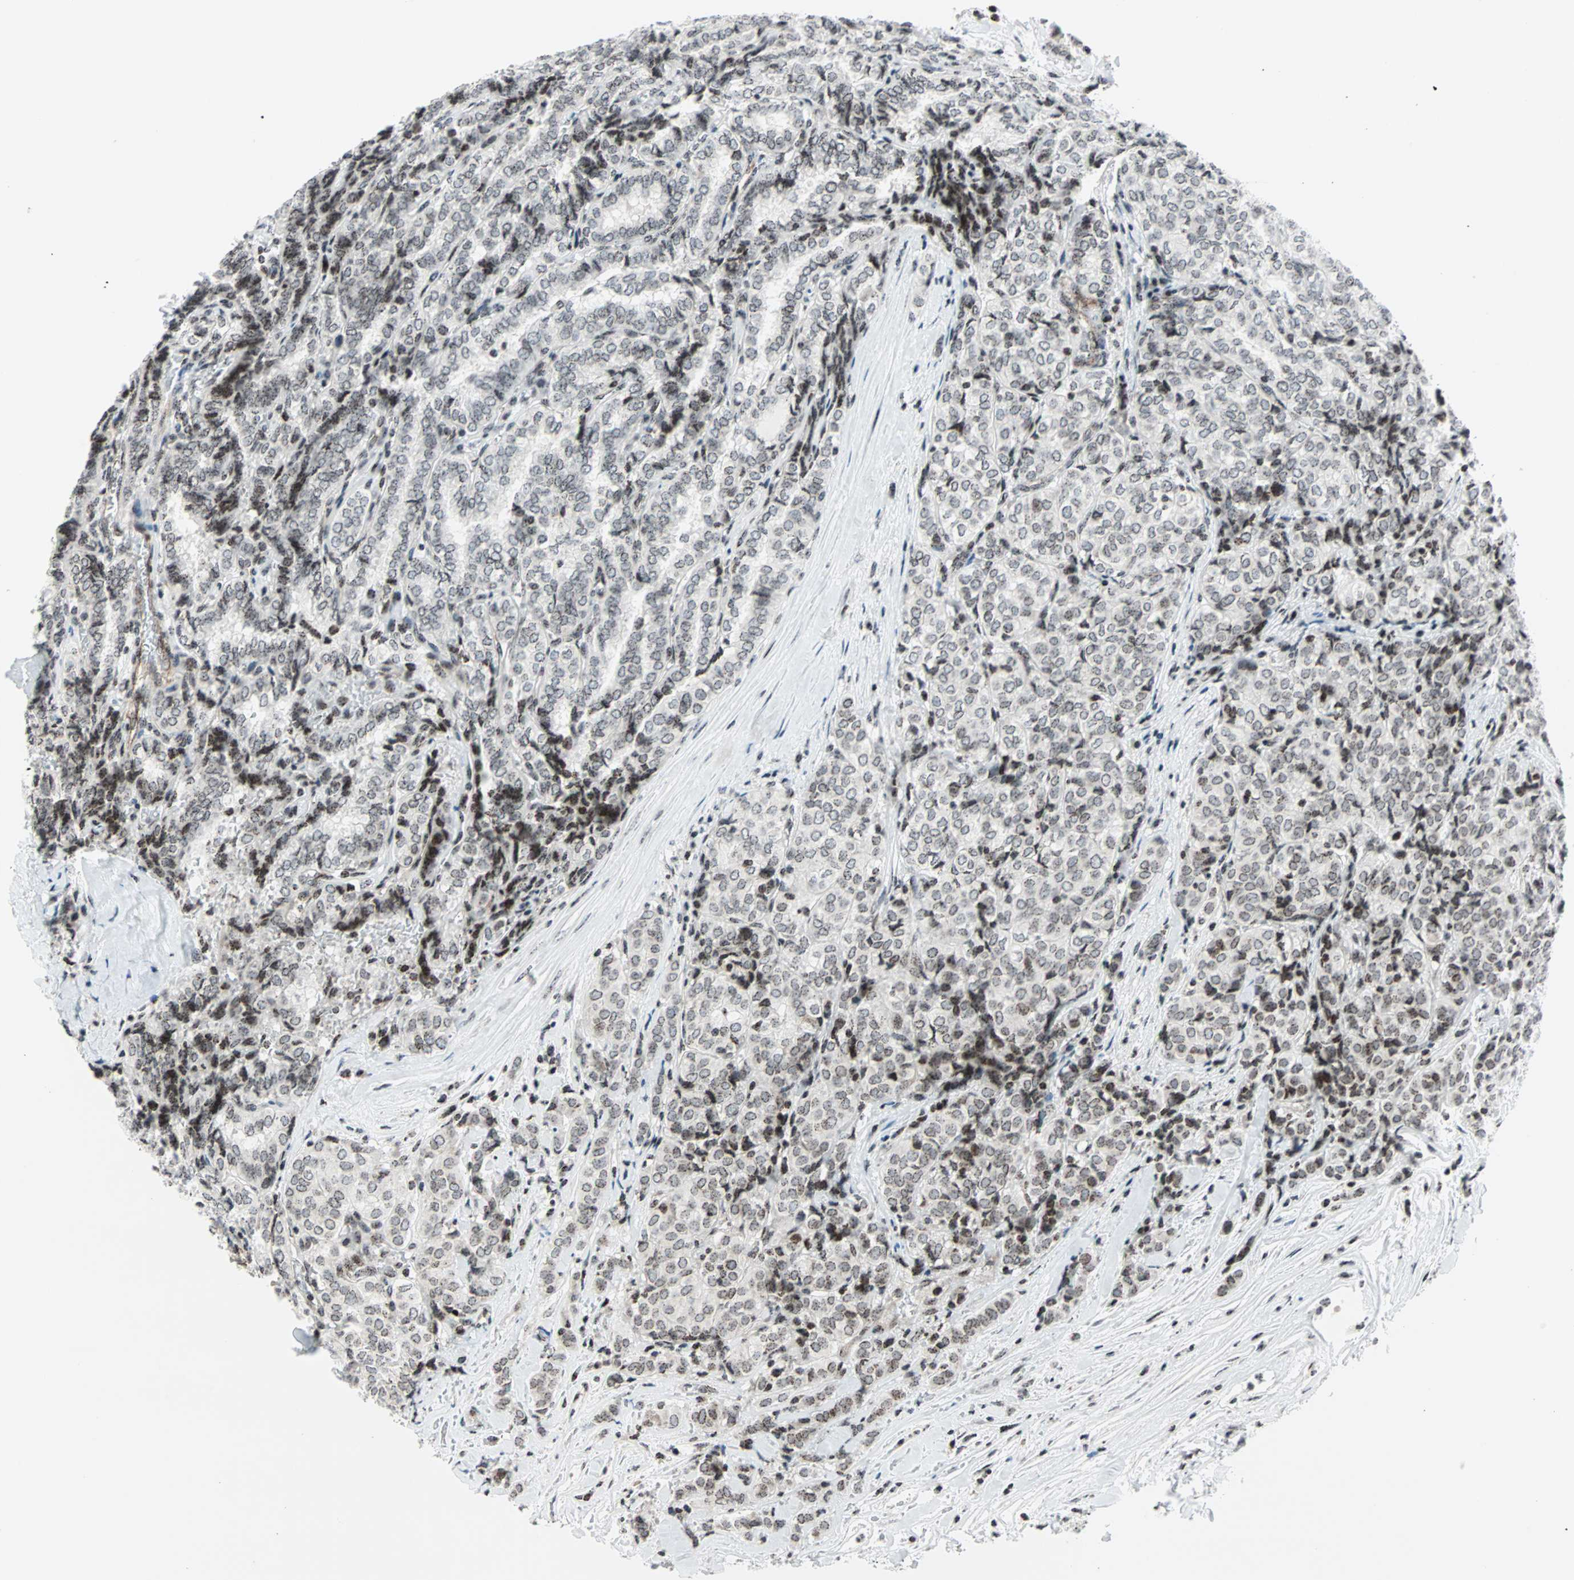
{"staining": {"intensity": "weak", "quantity": ">75%", "location": "nuclear"}, "tissue": "thyroid cancer", "cell_type": "Tumor cells", "image_type": "cancer", "snomed": [{"axis": "morphology", "description": "Normal tissue, NOS"}, {"axis": "morphology", "description": "Papillary adenocarcinoma, NOS"}, {"axis": "topography", "description": "Thyroid gland"}], "caption": "Immunohistochemistry (IHC) of human thyroid cancer (papillary adenocarcinoma) demonstrates low levels of weak nuclear positivity in about >75% of tumor cells.", "gene": "CENPA", "patient": {"sex": "female", "age": 30}}